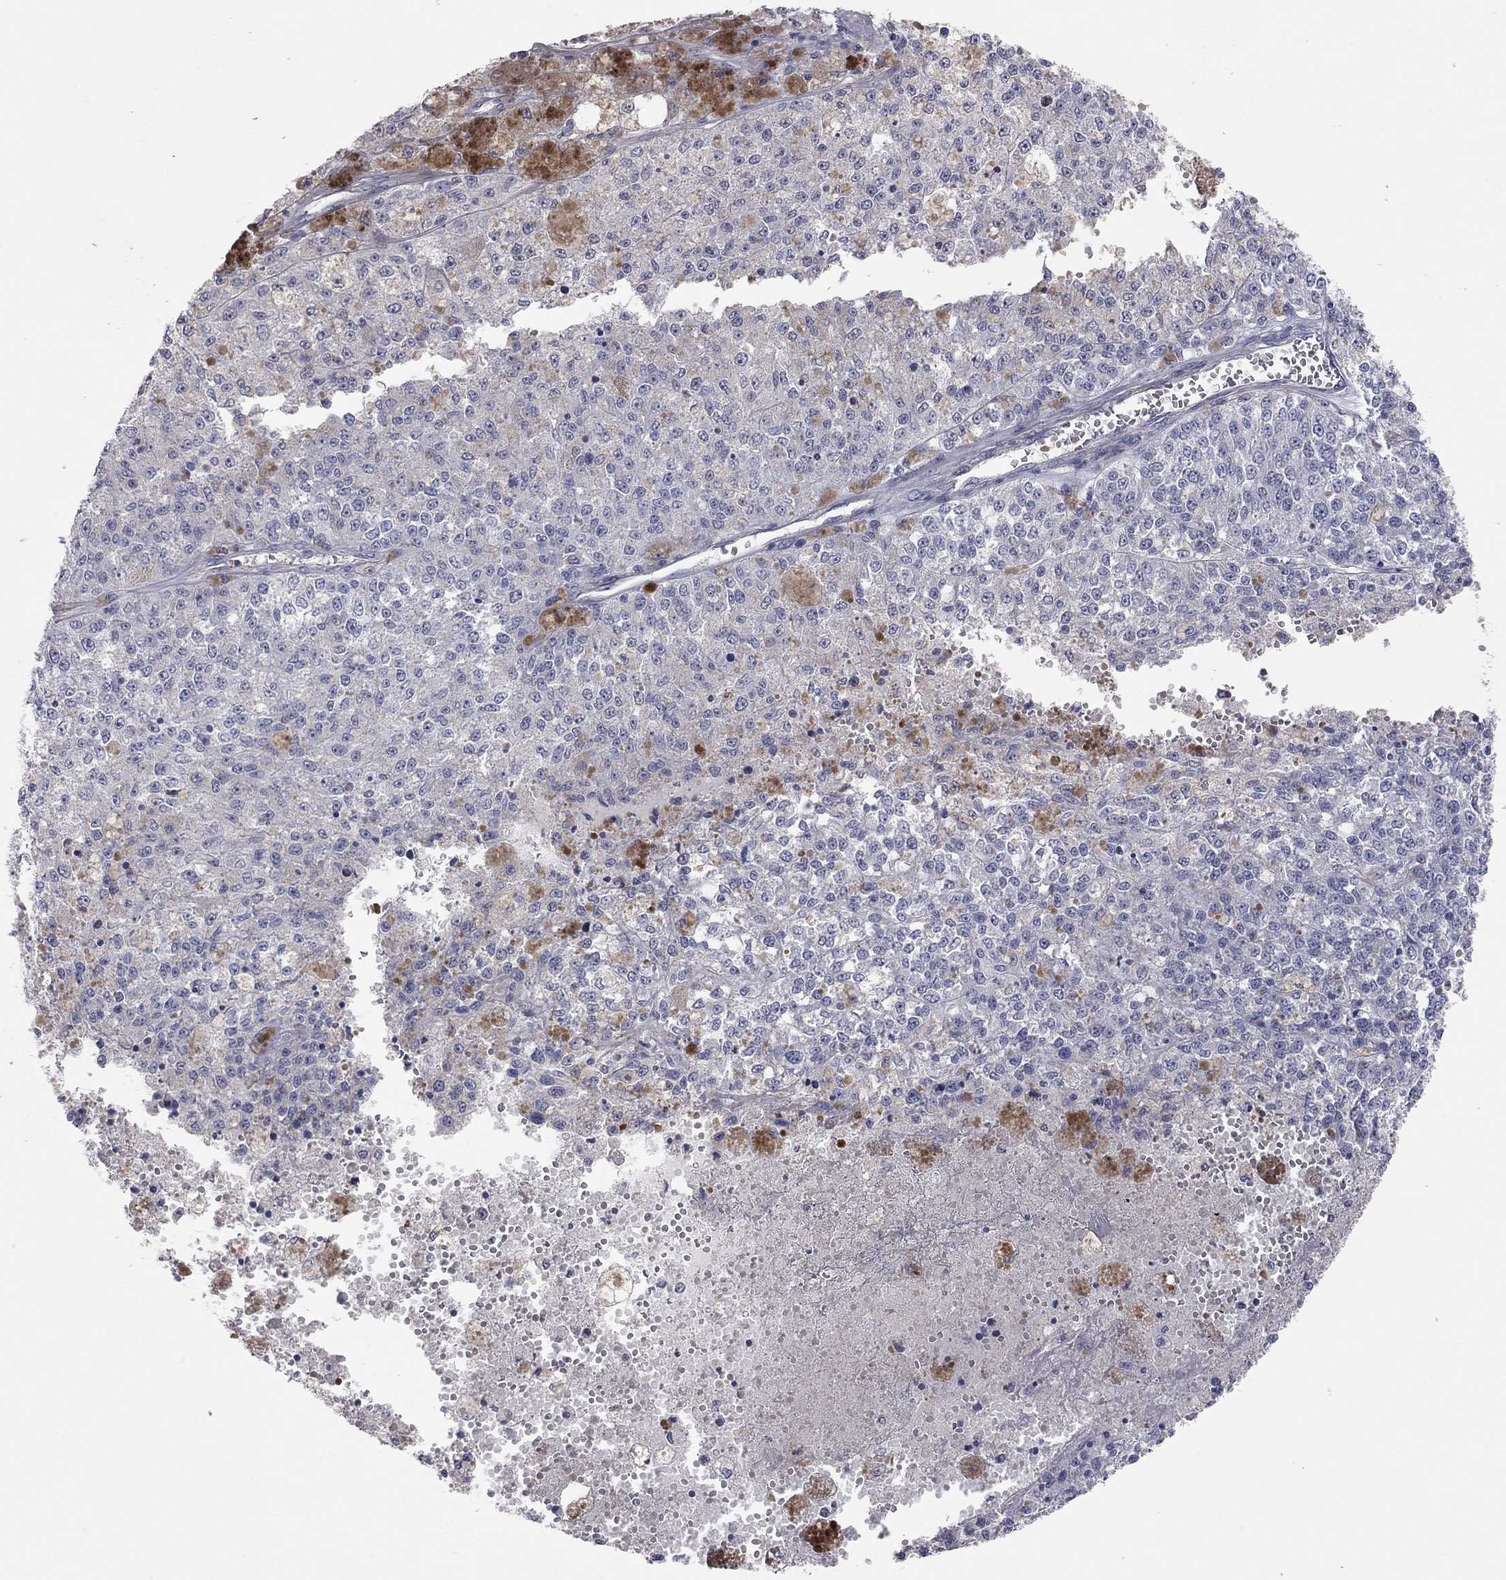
{"staining": {"intensity": "negative", "quantity": "none", "location": "none"}, "tissue": "melanoma", "cell_type": "Tumor cells", "image_type": "cancer", "snomed": [{"axis": "morphology", "description": "Malignant melanoma, Metastatic site"}, {"axis": "topography", "description": "Lymph node"}], "caption": "There is no significant positivity in tumor cells of malignant melanoma (metastatic site).", "gene": "KCNB1", "patient": {"sex": "female", "age": 64}}